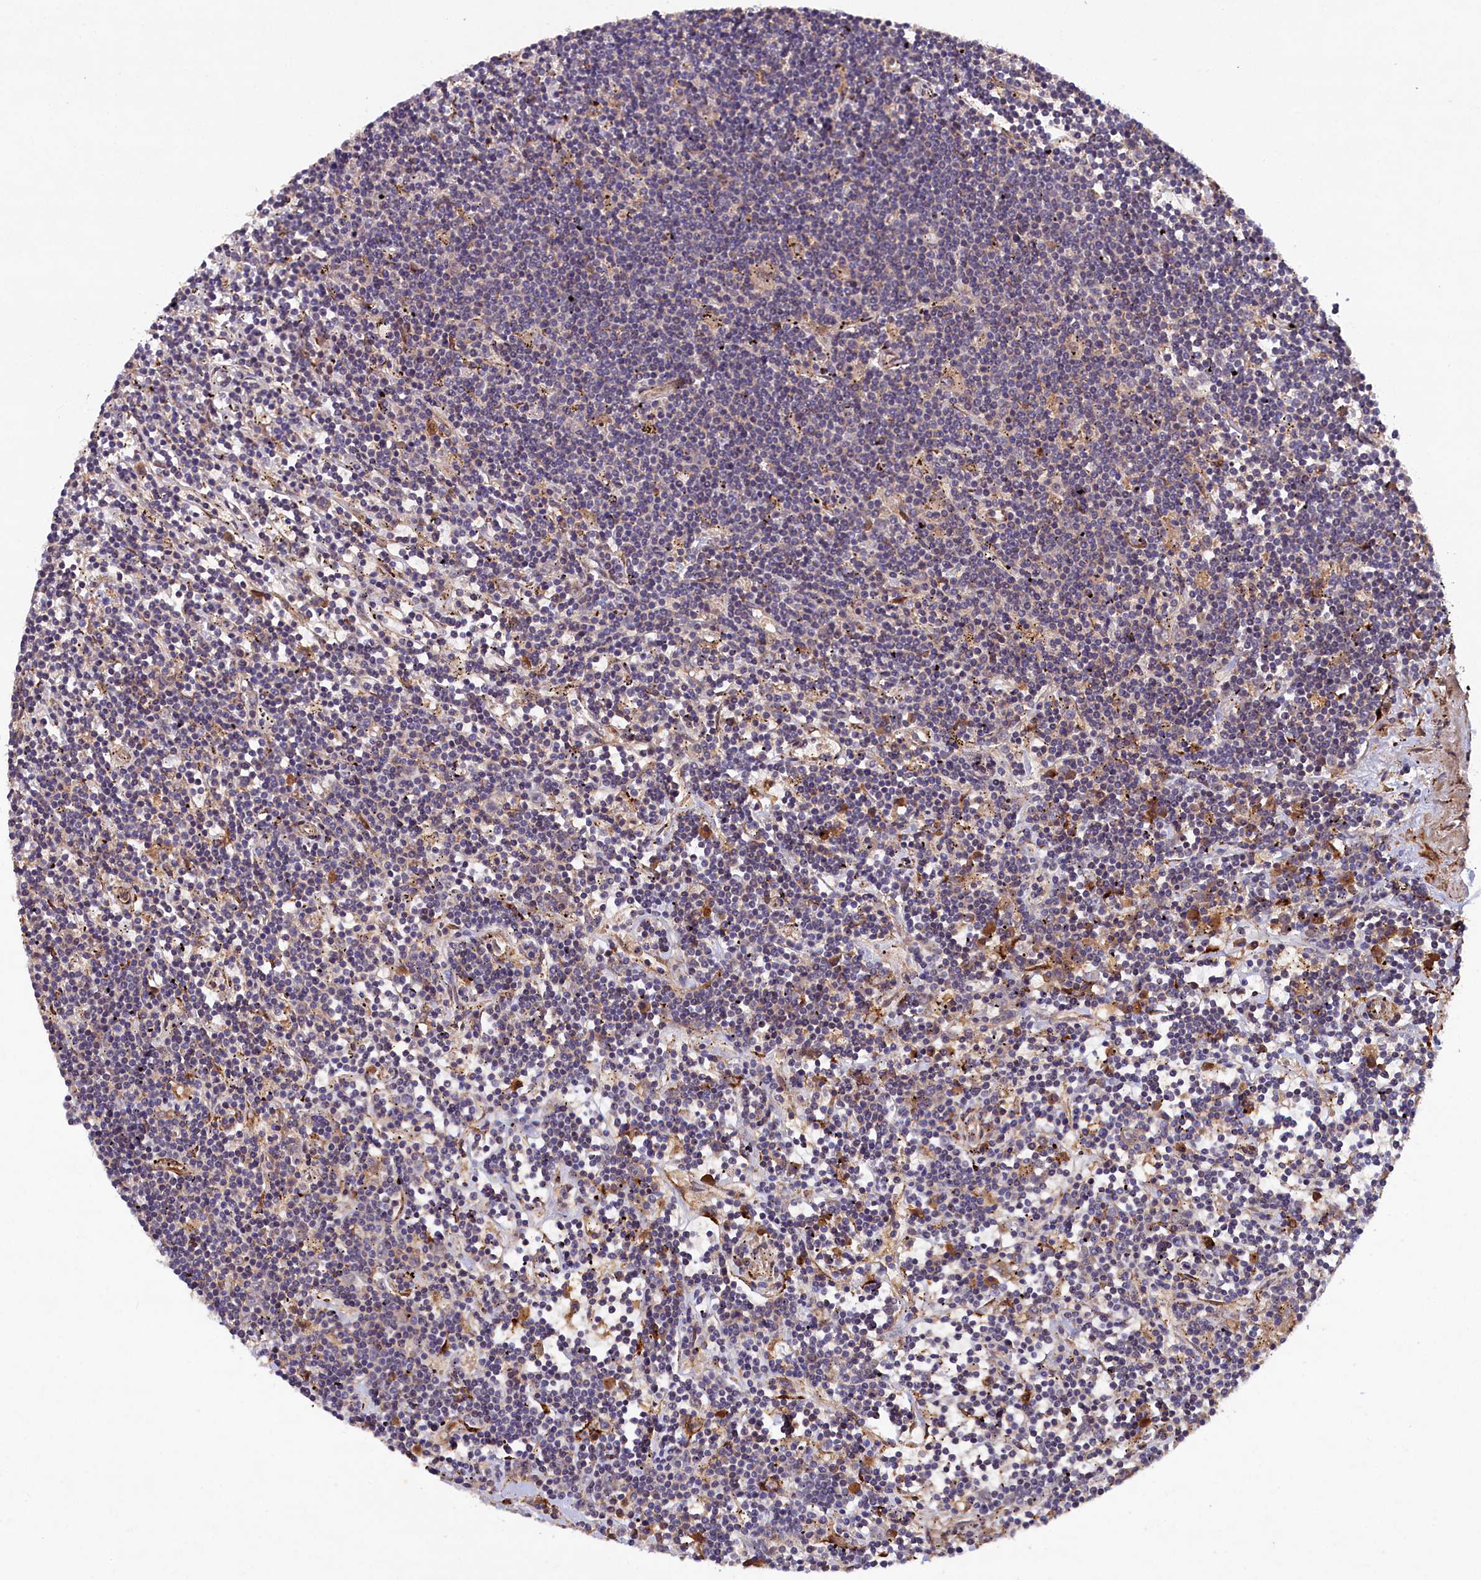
{"staining": {"intensity": "negative", "quantity": "none", "location": "none"}, "tissue": "lymphoma", "cell_type": "Tumor cells", "image_type": "cancer", "snomed": [{"axis": "morphology", "description": "Malignant lymphoma, non-Hodgkin's type, Low grade"}, {"axis": "topography", "description": "Spleen"}], "caption": "Immunohistochemistry (IHC) image of neoplastic tissue: human malignant lymphoma, non-Hodgkin's type (low-grade) stained with DAB displays no significant protein positivity in tumor cells.", "gene": "ARRDC4", "patient": {"sex": "male", "age": 76}}